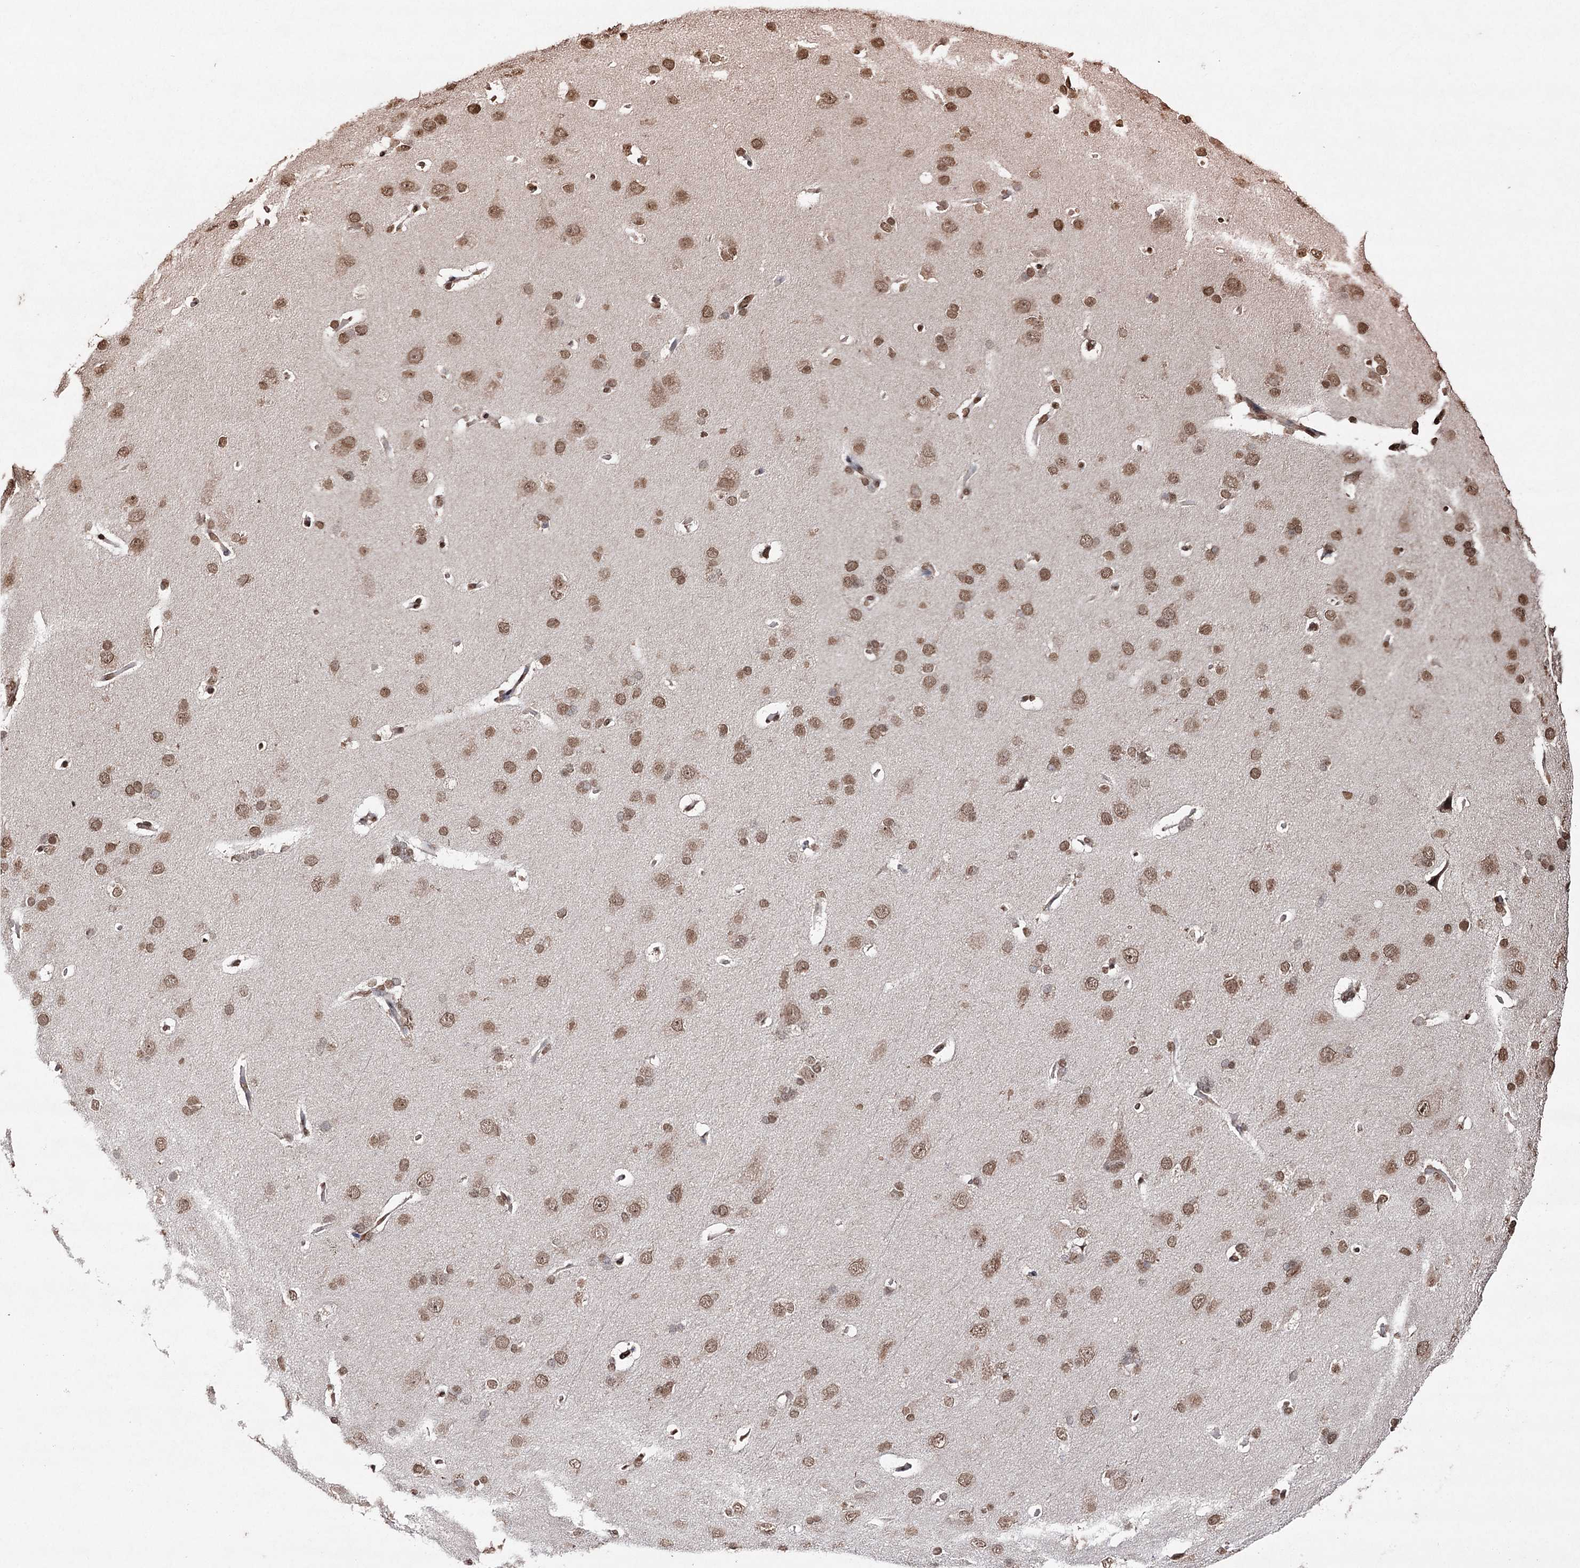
{"staining": {"intensity": "moderate", "quantity": "25%-75%", "location": "cytoplasmic/membranous,nuclear"}, "tissue": "cerebral cortex", "cell_type": "Endothelial cells", "image_type": "normal", "snomed": [{"axis": "morphology", "description": "Normal tissue, NOS"}, {"axis": "topography", "description": "Cerebral cortex"}], "caption": "The micrograph exhibits a brown stain indicating the presence of a protein in the cytoplasmic/membranous,nuclear of endothelial cells in cerebral cortex.", "gene": "ATG14", "patient": {"sex": "male", "age": 62}}